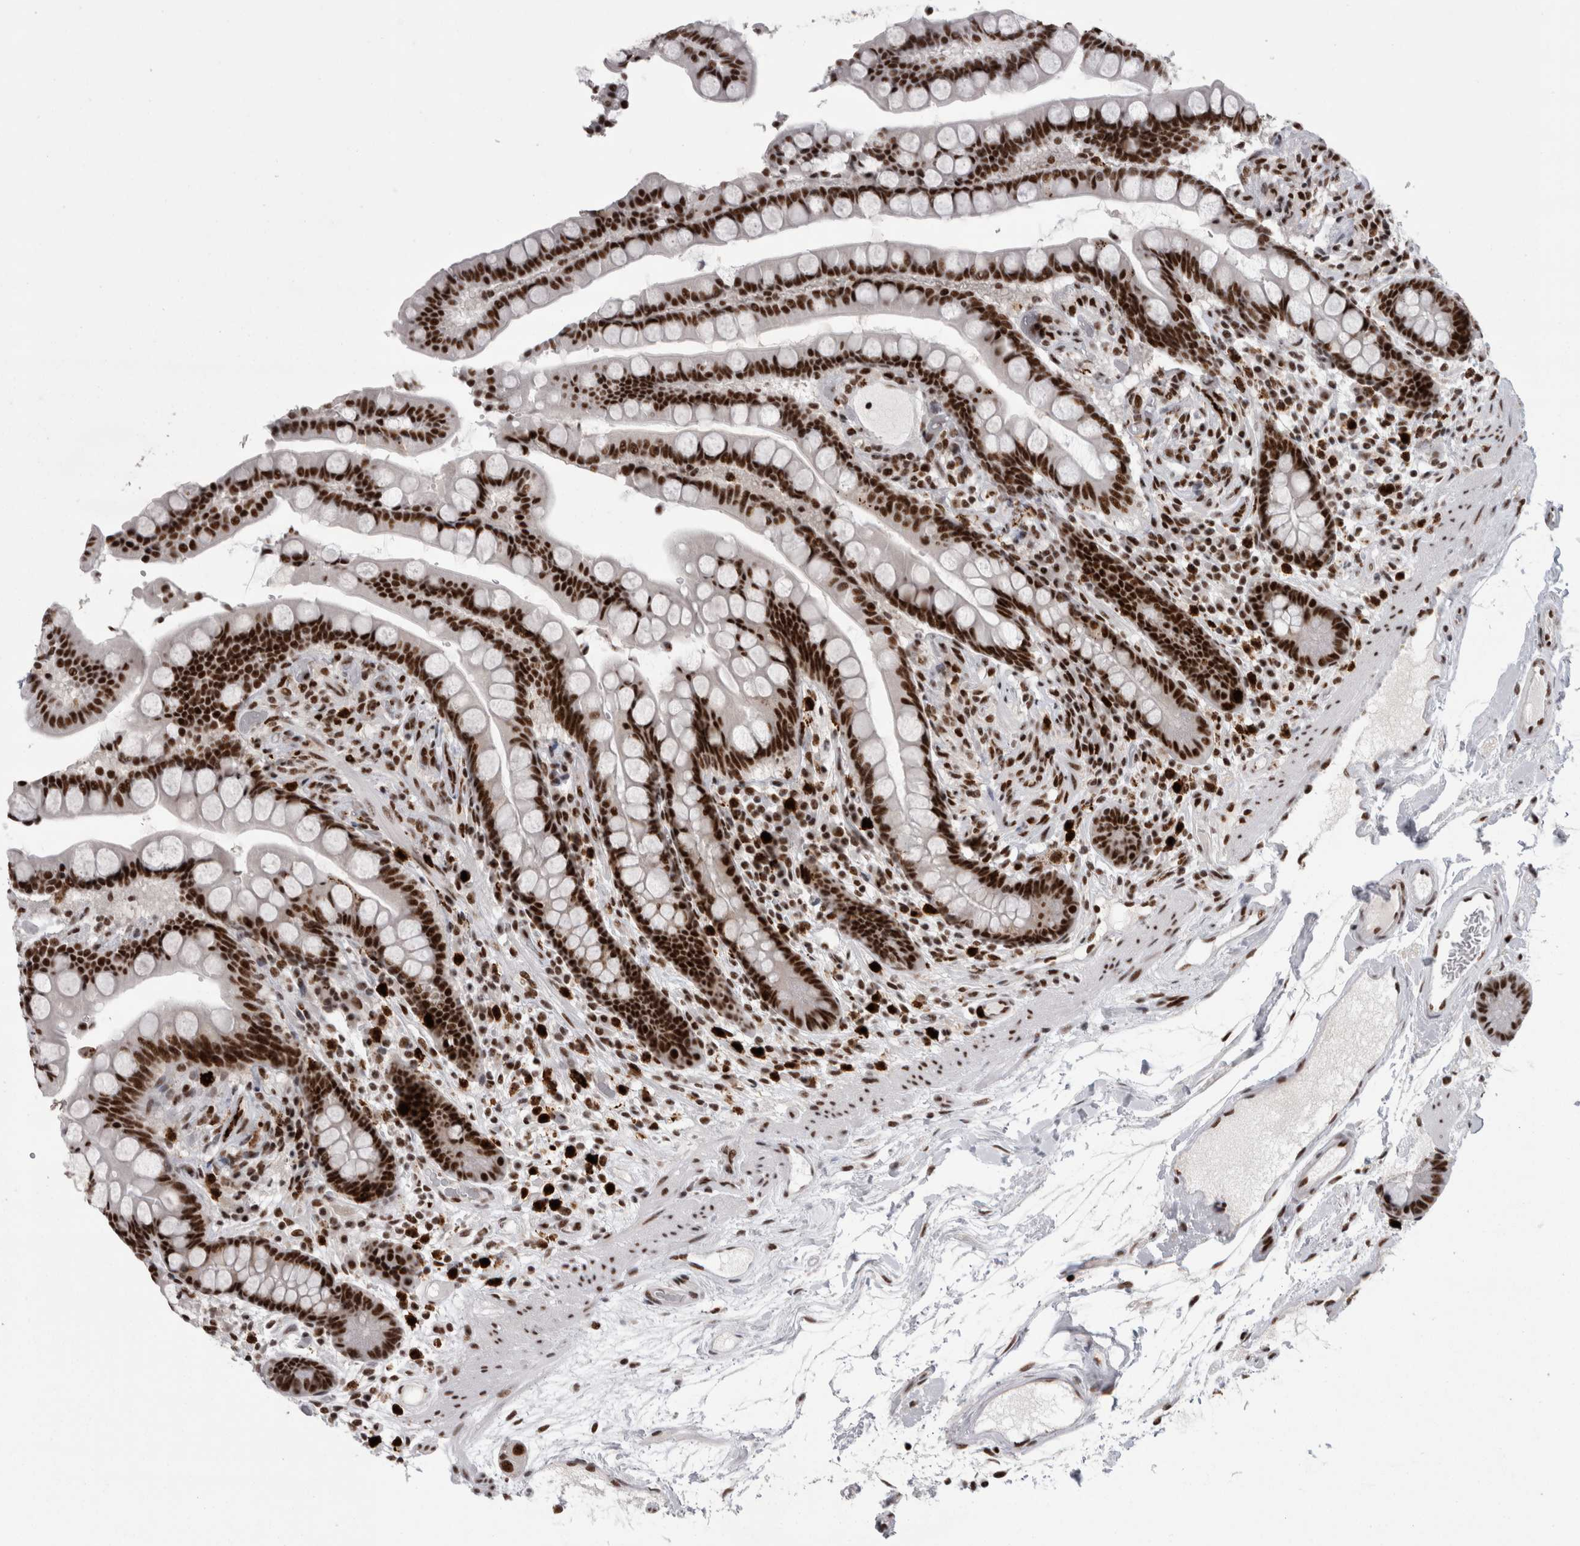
{"staining": {"intensity": "strong", "quantity": ">75%", "location": "nuclear"}, "tissue": "colon", "cell_type": "Endothelial cells", "image_type": "normal", "snomed": [{"axis": "morphology", "description": "Normal tissue, NOS"}, {"axis": "topography", "description": "Colon"}], "caption": "An image of human colon stained for a protein displays strong nuclear brown staining in endothelial cells.", "gene": "SNRNP40", "patient": {"sex": "male", "age": 73}}